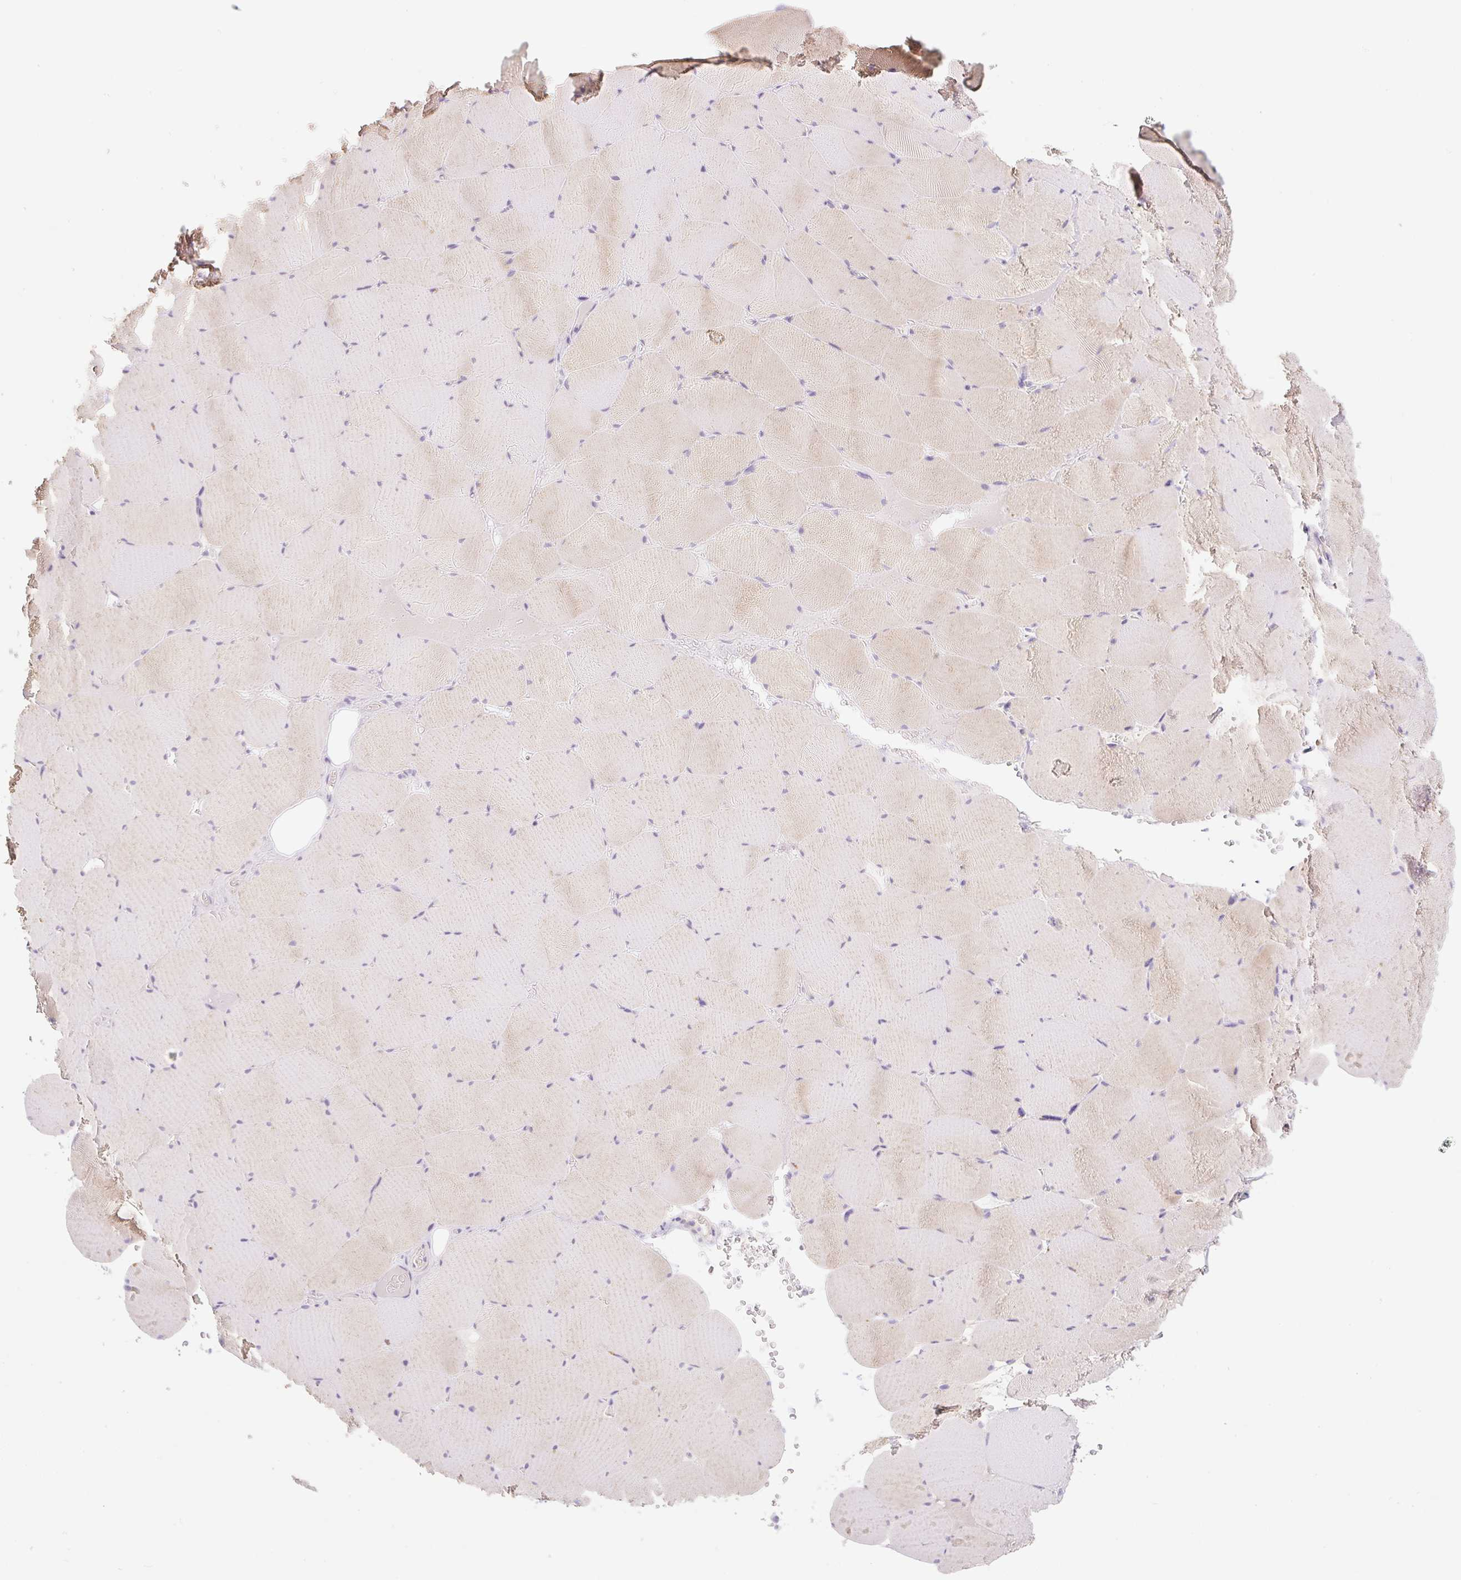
{"staining": {"intensity": "weak", "quantity": "25%-75%", "location": "cytoplasmic/membranous"}, "tissue": "skeletal muscle", "cell_type": "Myocytes", "image_type": "normal", "snomed": [{"axis": "morphology", "description": "Normal tissue, NOS"}, {"axis": "topography", "description": "Skeletal muscle"}, {"axis": "topography", "description": "Head-Neck"}], "caption": "An image of skeletal muscle stained for a protein reveals weak cytoplasmic/membranous brown staining in myocytes. (brown staining indicates protein expression, while blue staining denotes nuclei).", "gene": "MIA2", "patient": {"sex": "male", "age": 66}}